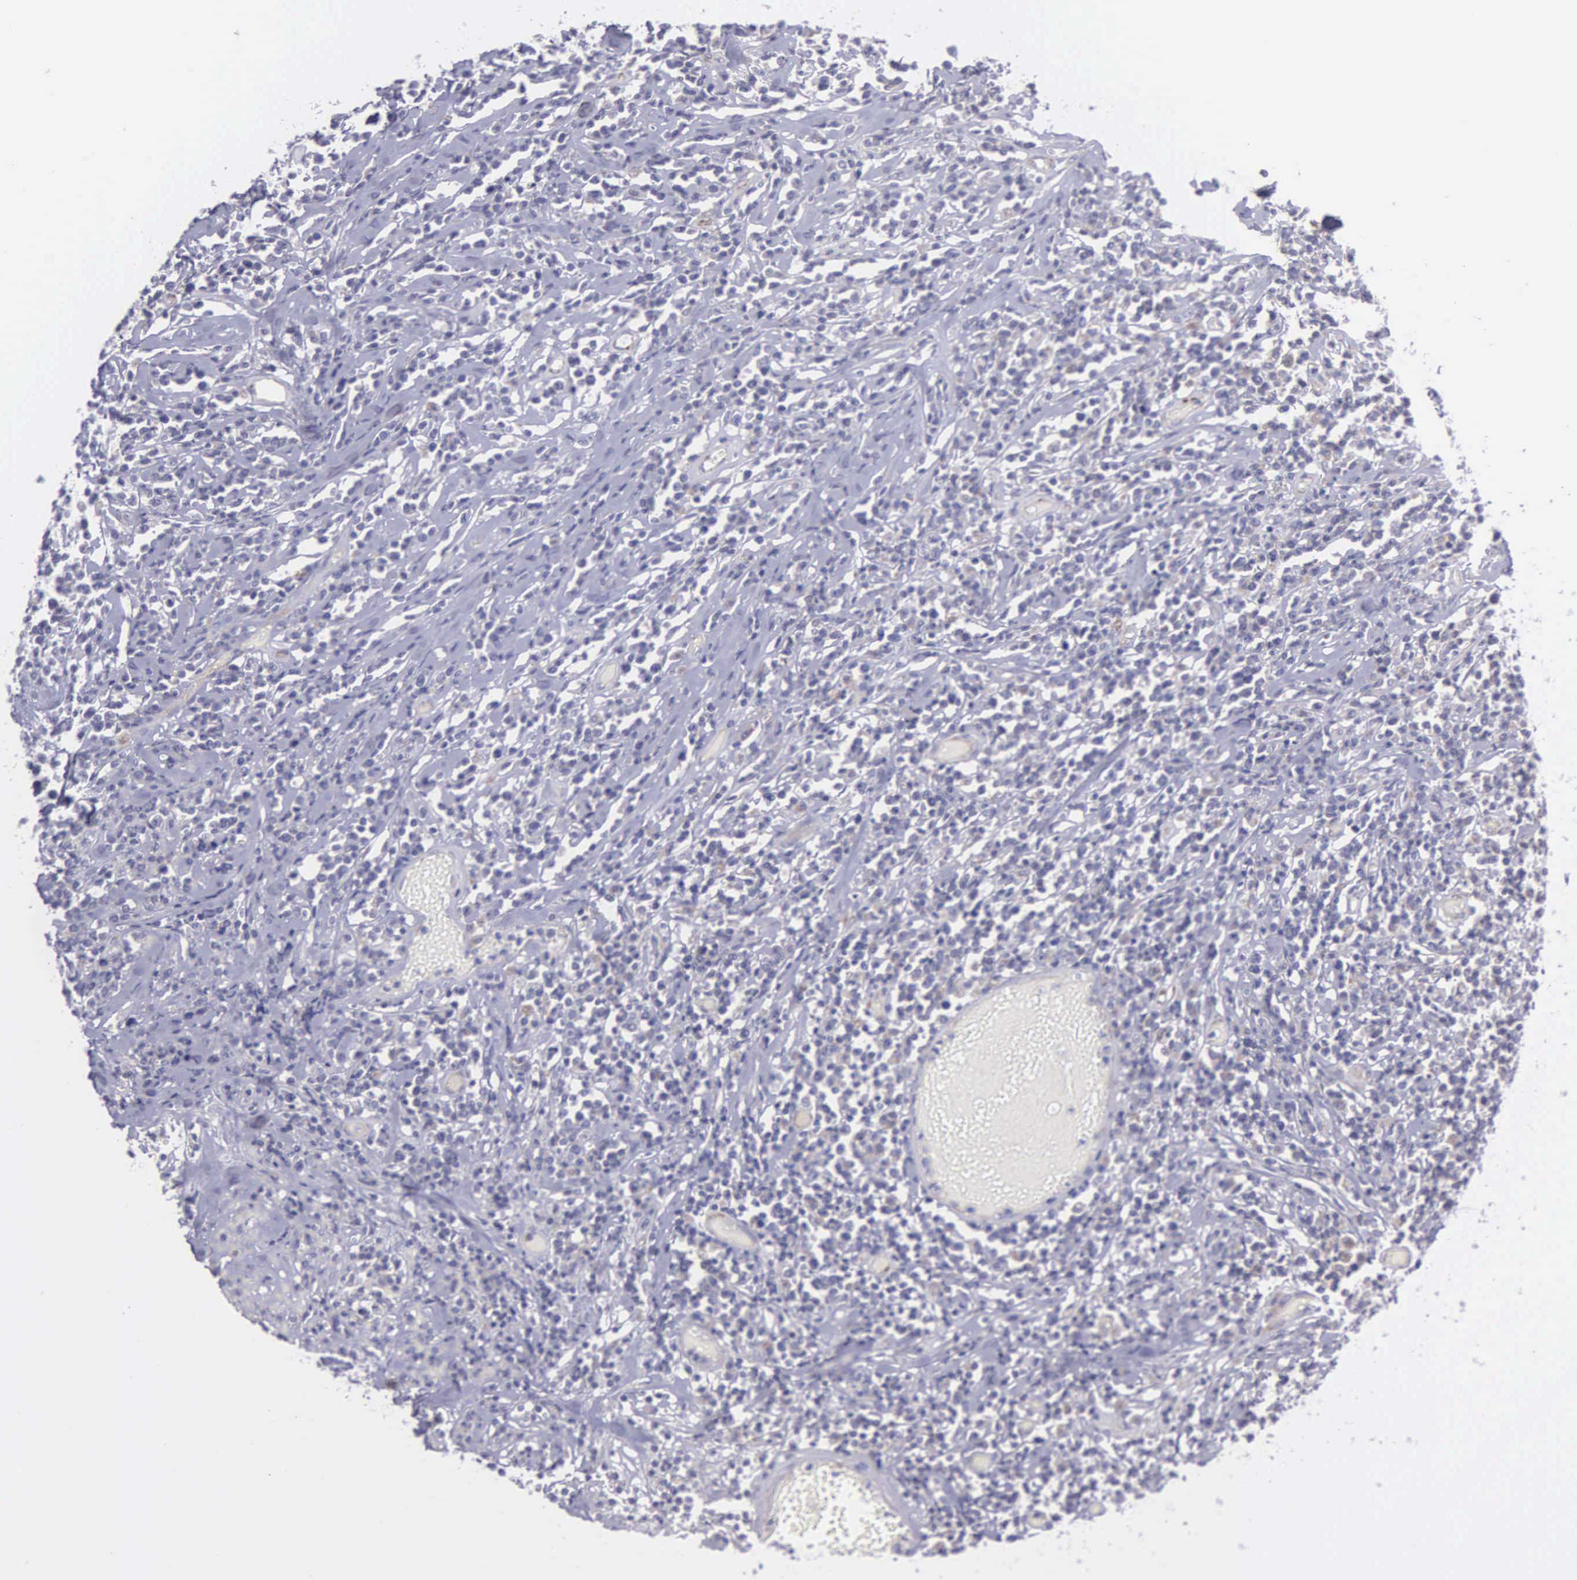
{"staining": {"intensity": "negative", "quantity": "none", "location": "none"}, "tissue": "lymphoma", "cell_type": "Tumor cells", "image_type": "cancer", "snomed": [{"axis": "morphology", "description": "Malignant lymphoma, non-Hodgkin's type, High grade"}, {"axis": "topography", "description": "Colon"}], "caption": "There is no significant positivity in tumor cells of malignant lymphoma, non-Hodgkin's type (high-grade).", "gene": "SYNJ2BP", "patient": {"sex": "male", "age": 82}}